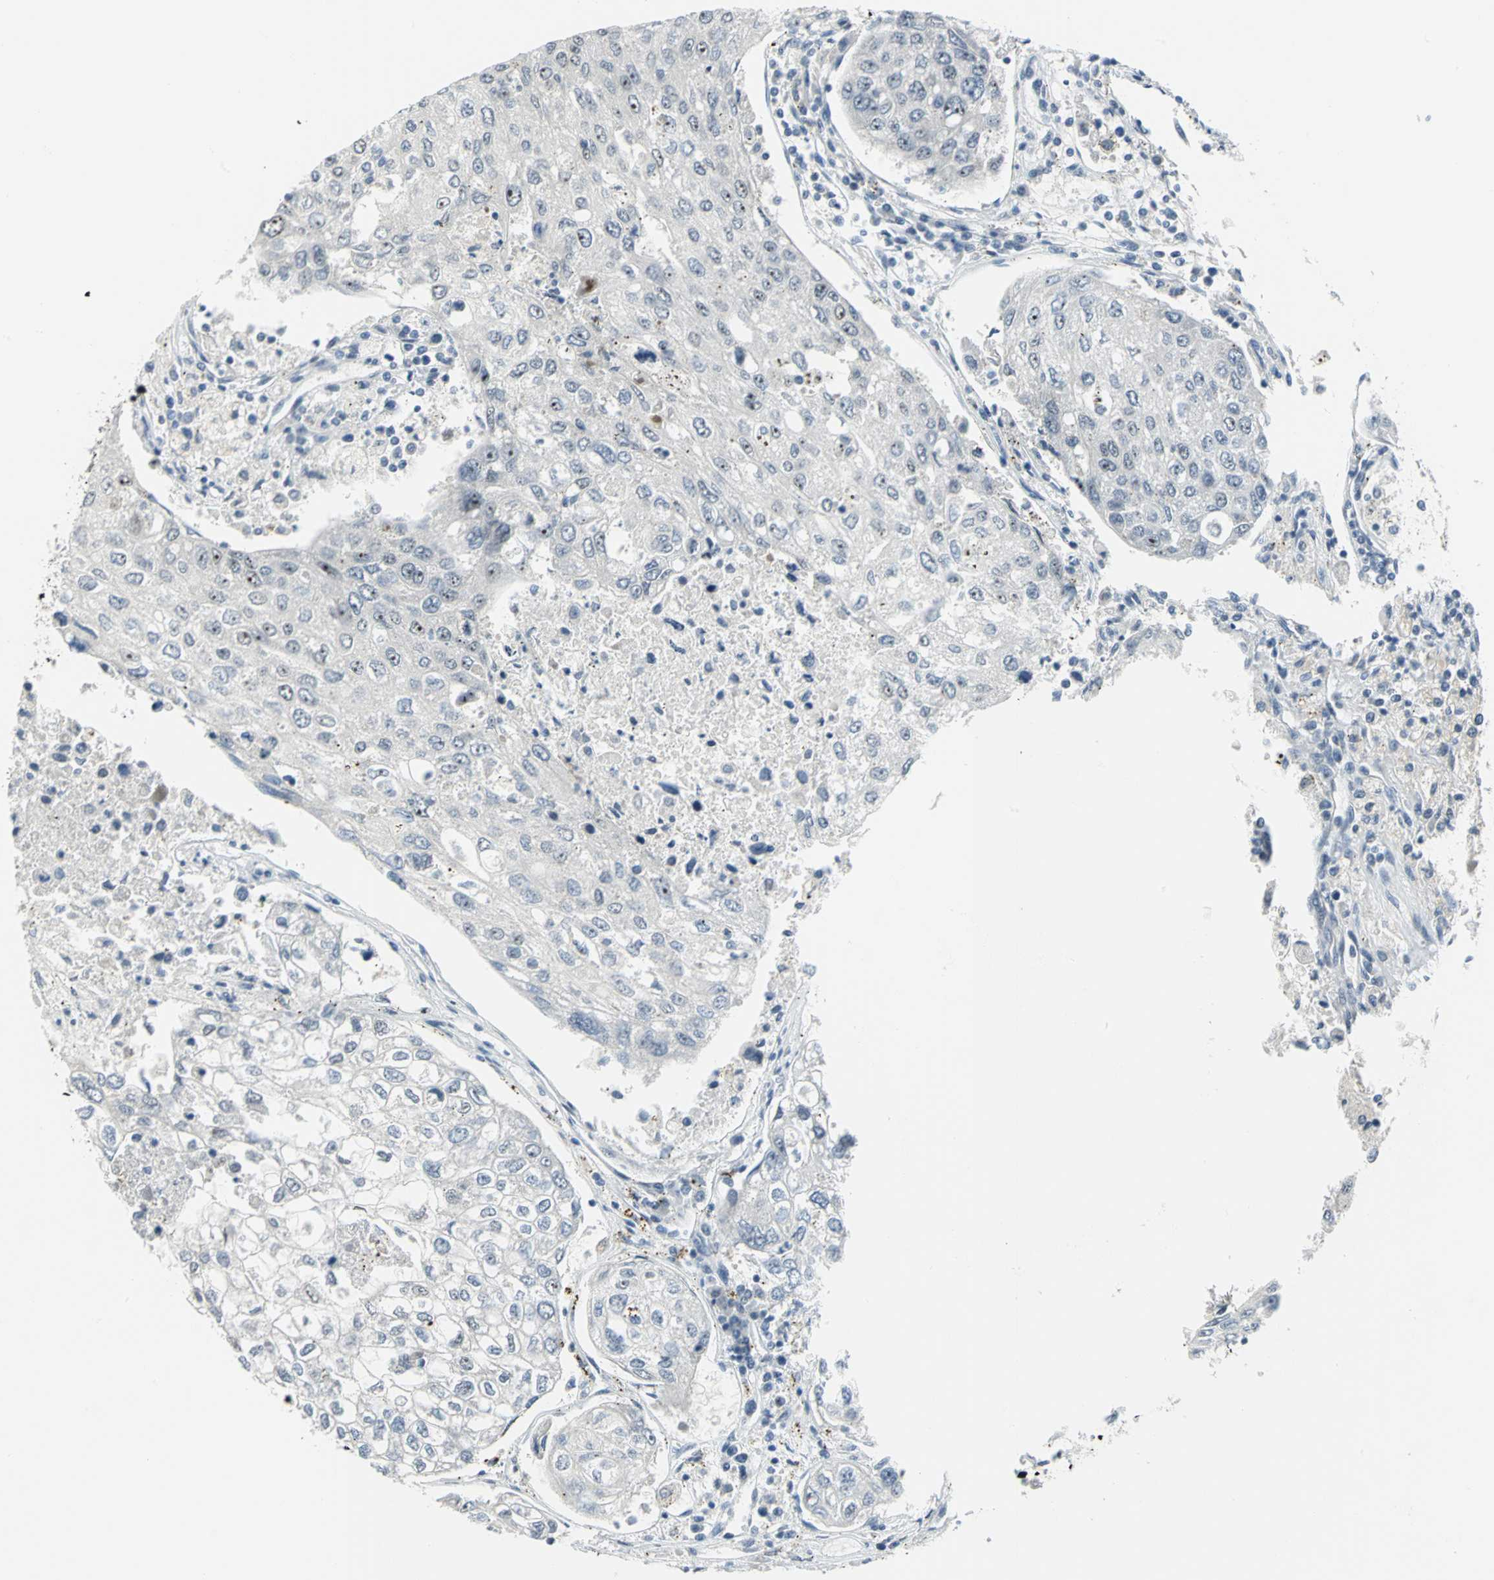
{"staining": {"intensity": "strong", "quantity": ">75%", "location": "nuclear"}, "tissue": "urothelial cancer", "cell_type": "Tumor cells", "image_type": "cancer", "snomed": [{"axis": "morphology", "description": "Urothelial carcinoma, High grade"}, {"axis": "topography", "description": "Lymph node"}, {"axis": "topography", "description": "Urinary bladder"}], "caption": "Urothelial carcinoma (high-grade) stained with immunohistochemistry displays strong nuclear positivity in about >75% of tumor cells.", "gene": "MYBBP1A", "patient": {"sex": "male", "age": 51}}